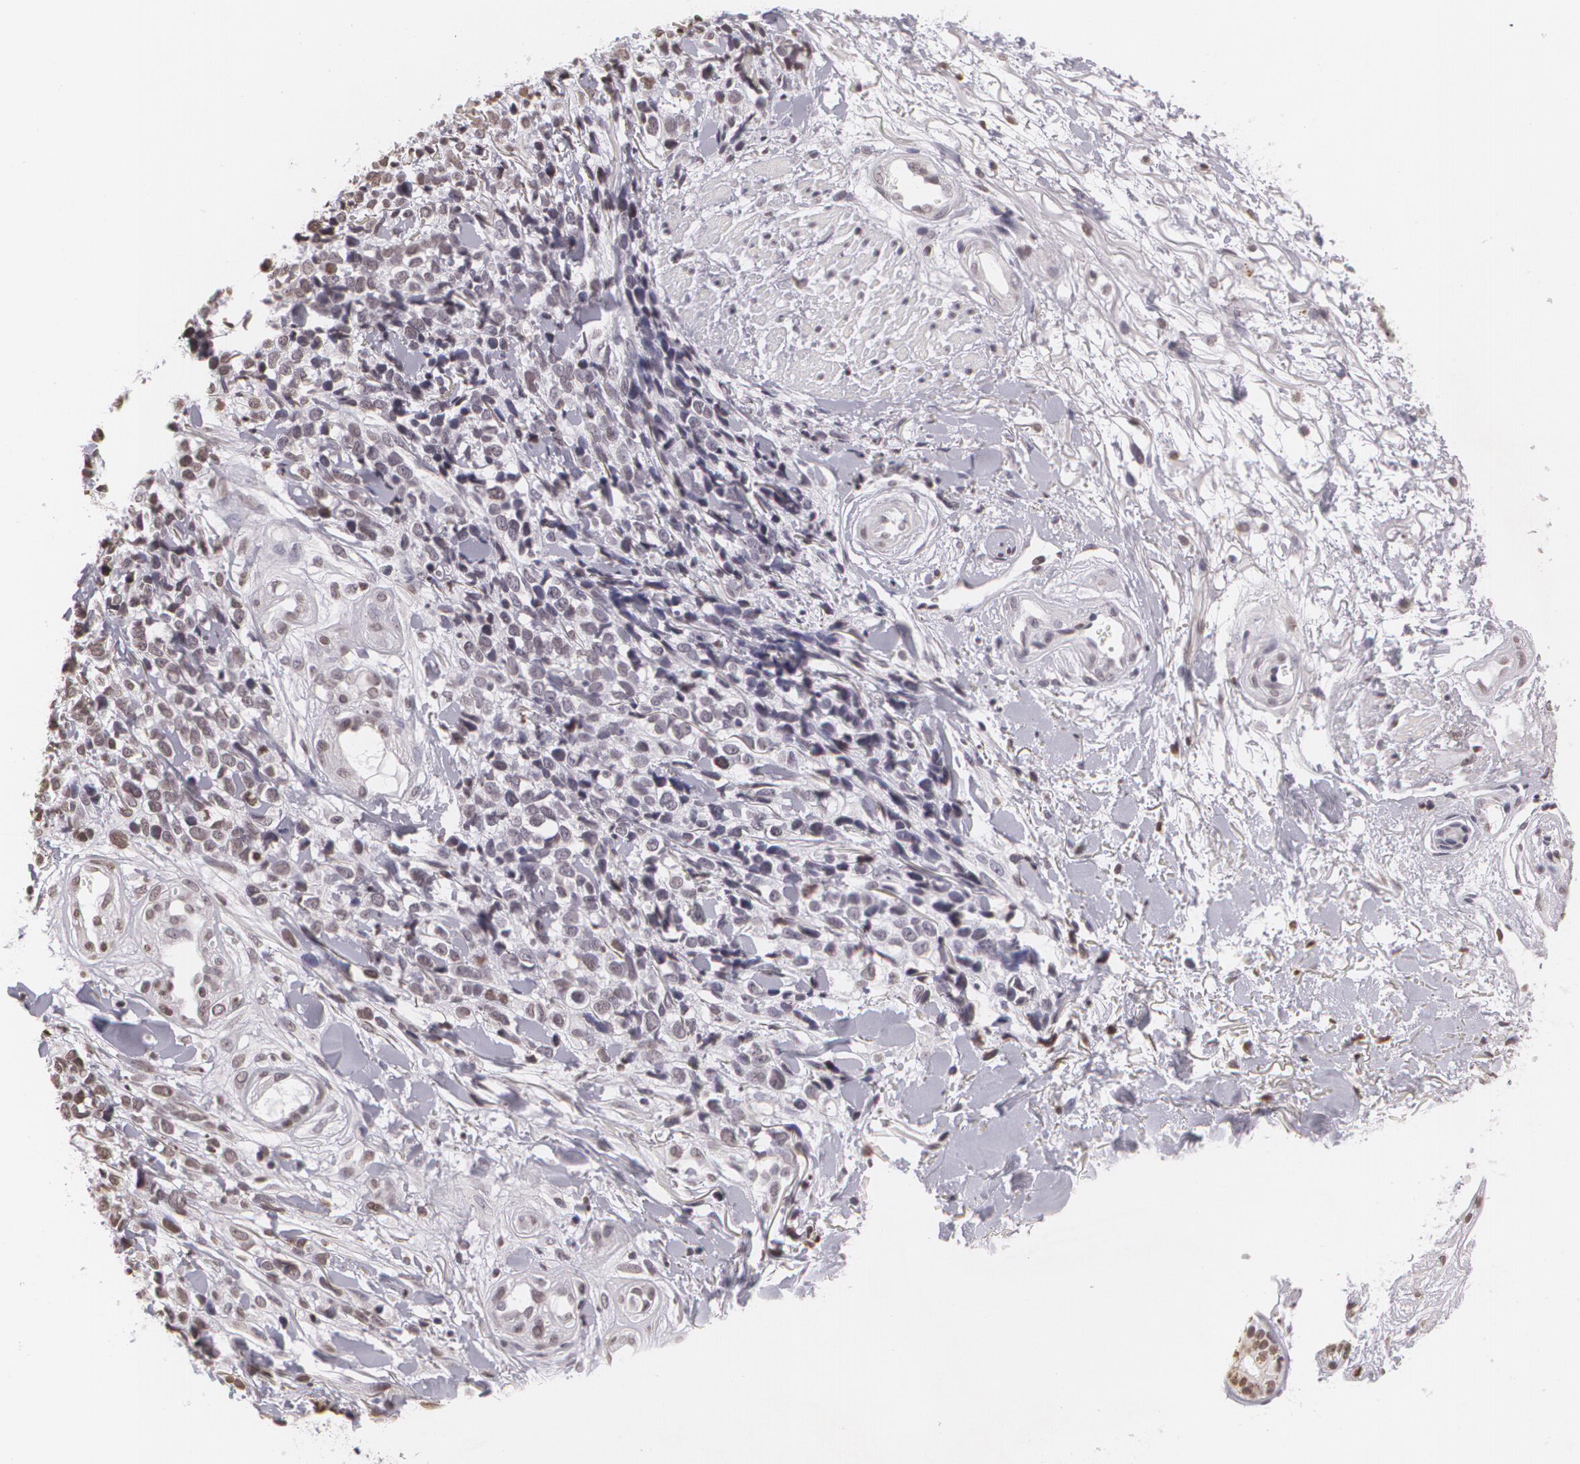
{"staining": {"intensity": "negative", "quantity": "none", "location": "none"}, "tissue": "melanoma", "cell_type": "Tumor cells", "image_type": "cancer", "snomed": [{"axis": "morphology", "description": "Malignant melanoma, NOS"}, {"axis": "topography", "description": "Skin"}], "caption": "Malignant melanoma was stained to show a protein in brown. There is no significant staining in tumor cells. (Brightfield microscopy of DAB immunohistochemistry (IHC) at high magnification).", "gene": "MUC1", "patient": {"sex": "female", "age": 85}}